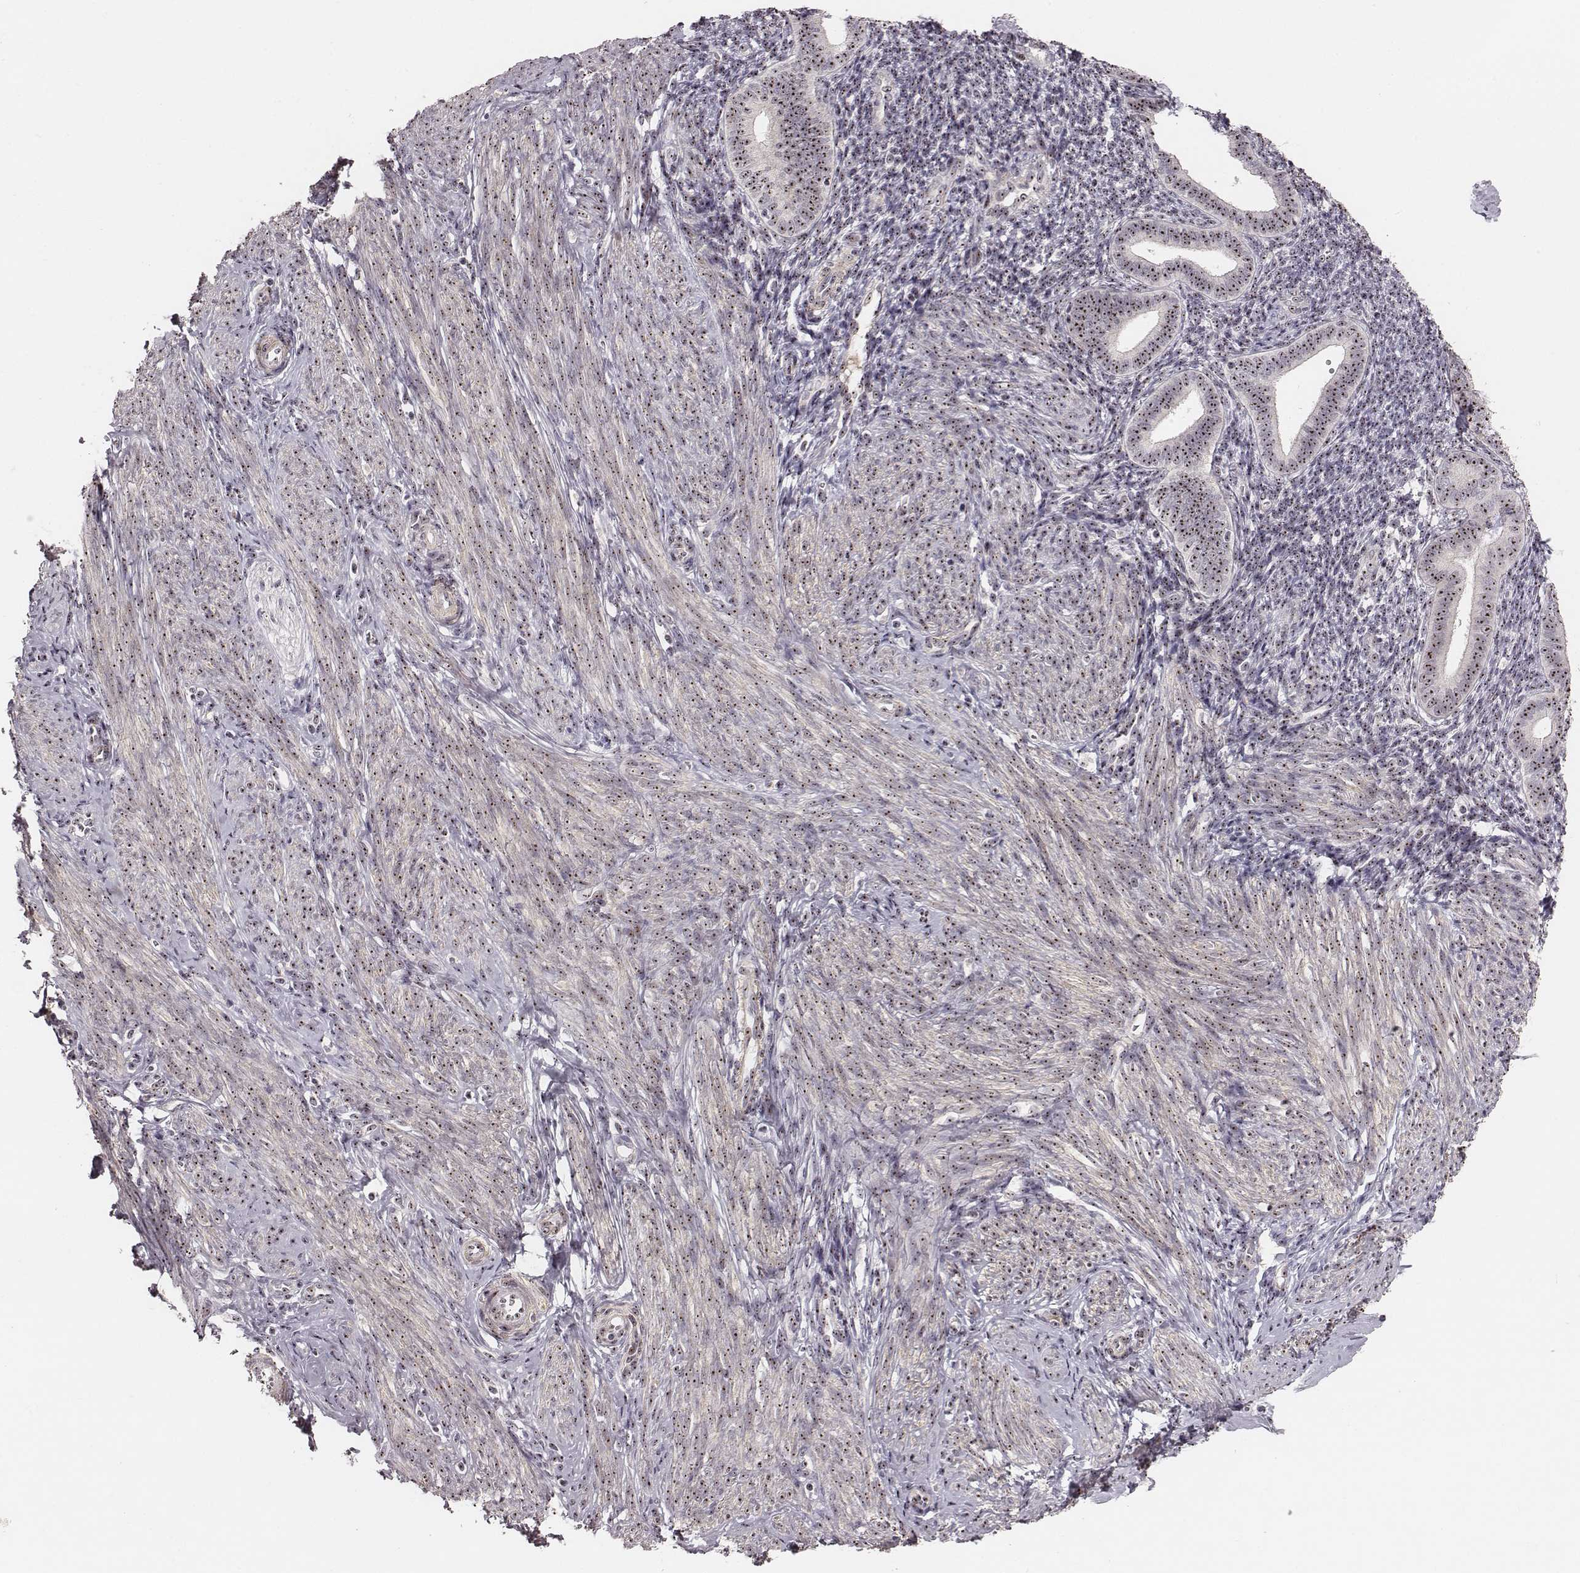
{"staining": {"intensity": "weak", "quantity": ">75%", "location": "nuclear"}, "tissue": "endometrium", "cell_type": "Cells in endometrial stroma", "image_type": "normal", "snomed": [{"axis": "morphology", "description": "Normal tissue, NOS"}, {"axis": "topography", "description": "Endometrium"}], "caption": "Immunohistochemical staining of benign endometrium exhibits weak nuclear protein staining in approximately >75% of cells in endometrial stroma. (DAB = brown stain, brightfield microscopy at high magnification).", "gene": "NOP56", "patient": {"sex": "female", "age": 40}}